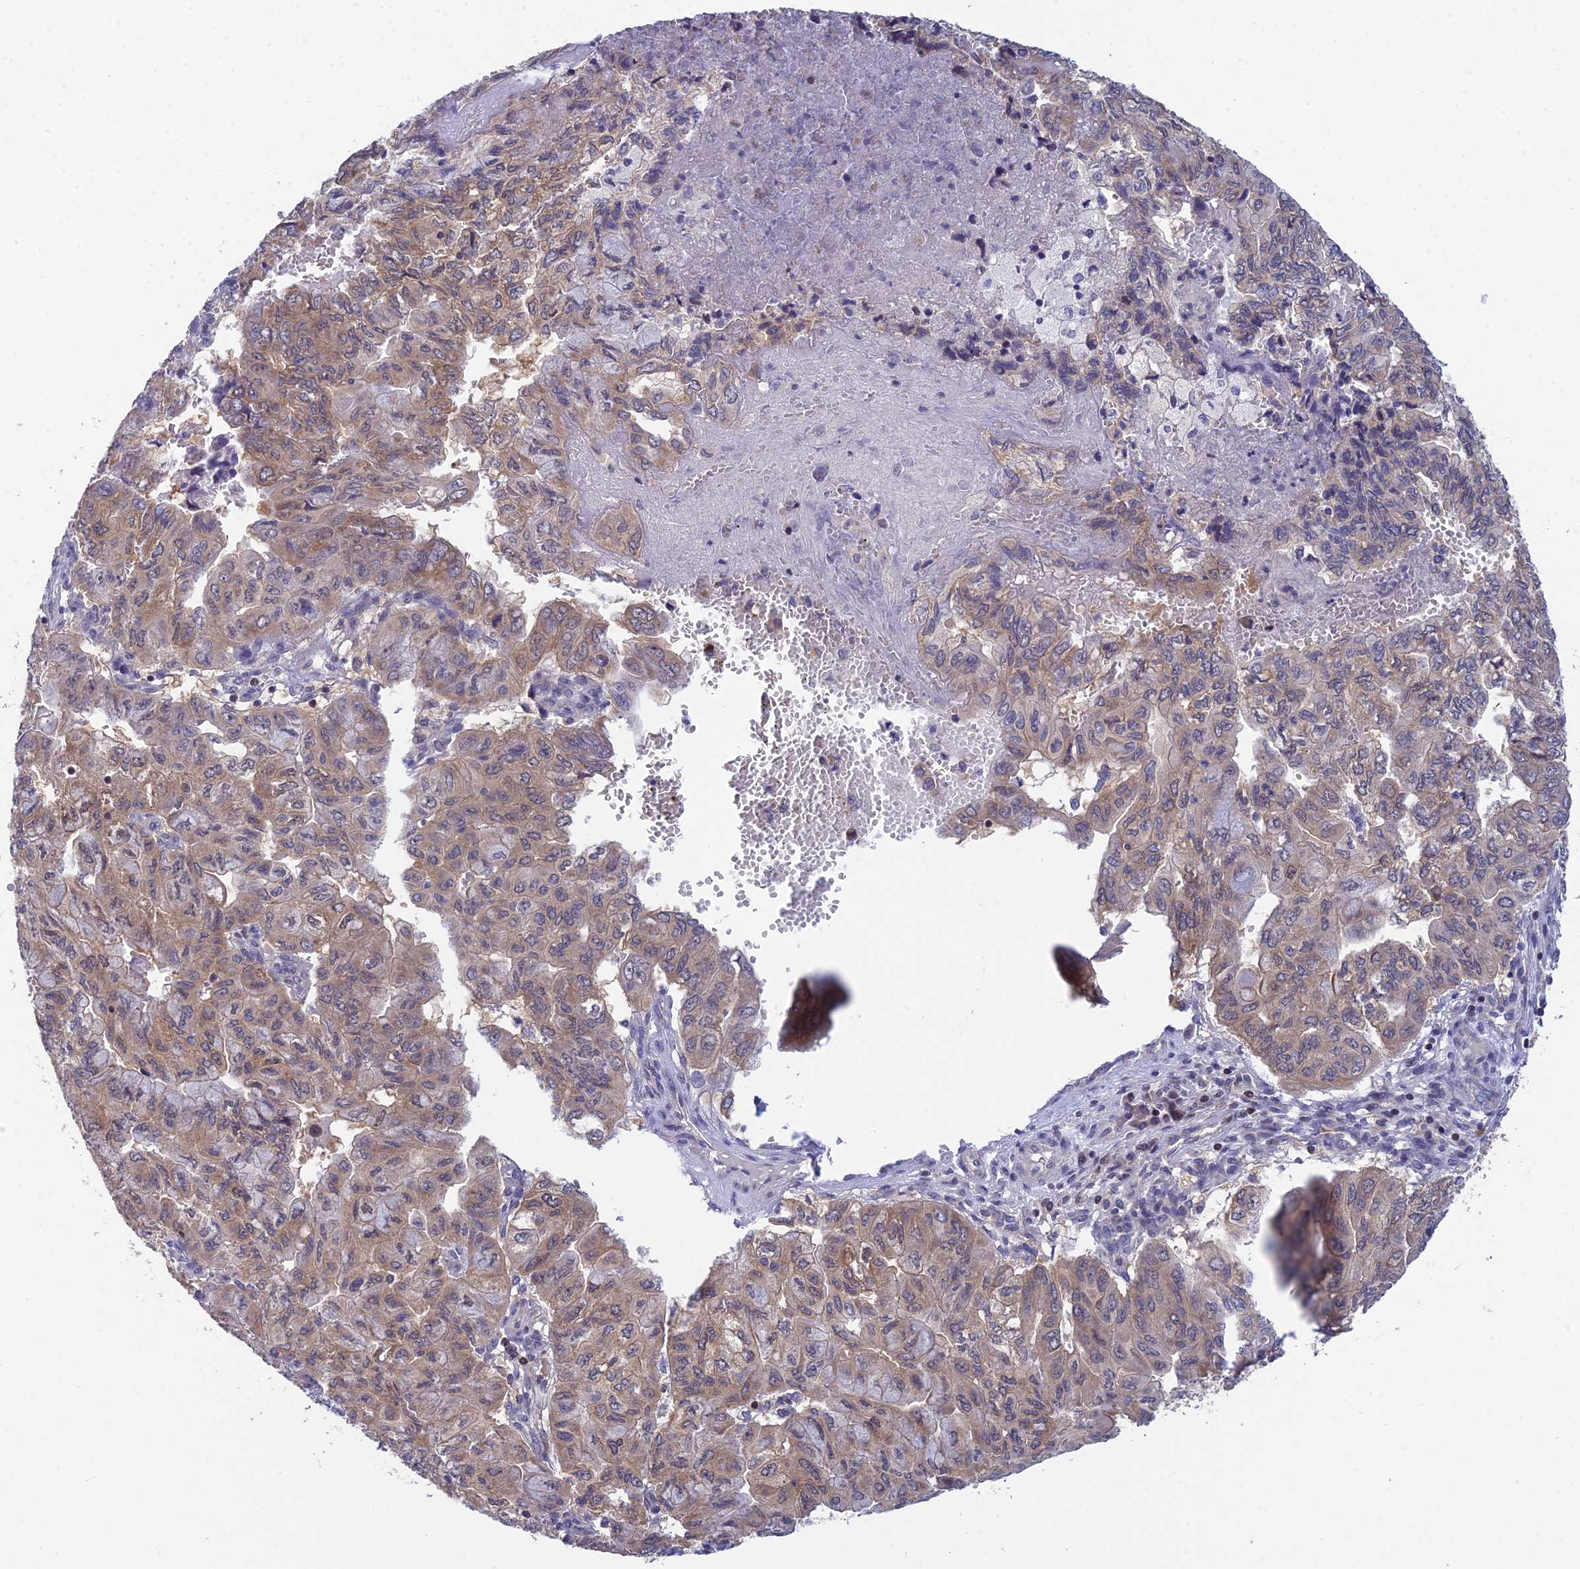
{"staining": {"intensity": "weak", "quantity": ">75%", "location": "cytoplasmic/membranous"}, "tissue": "pancreatic cancer", "cell_type": "Tumor cells", "image_type": "cancer", "snomed": [{"axis": "morphology", "description": "Adenocarcinoma, NOS"}, {"axis": "topography", "description": "Pancreas"}], "caption": "IHC staining of pancreatic cancer (adenocarcinoma), which exhibits low levels of weak cytoplasmic/membranous positivity in about >75% of tumor cells indicating weak cytoplasmic/membranous protein positivity. The staining was performed using DAB (brown) for protein detection and nuclei were counterstained in hematoxylin (blue).", "gene": "ELOA2", "patient": {"sex": "male", "age": 51}}